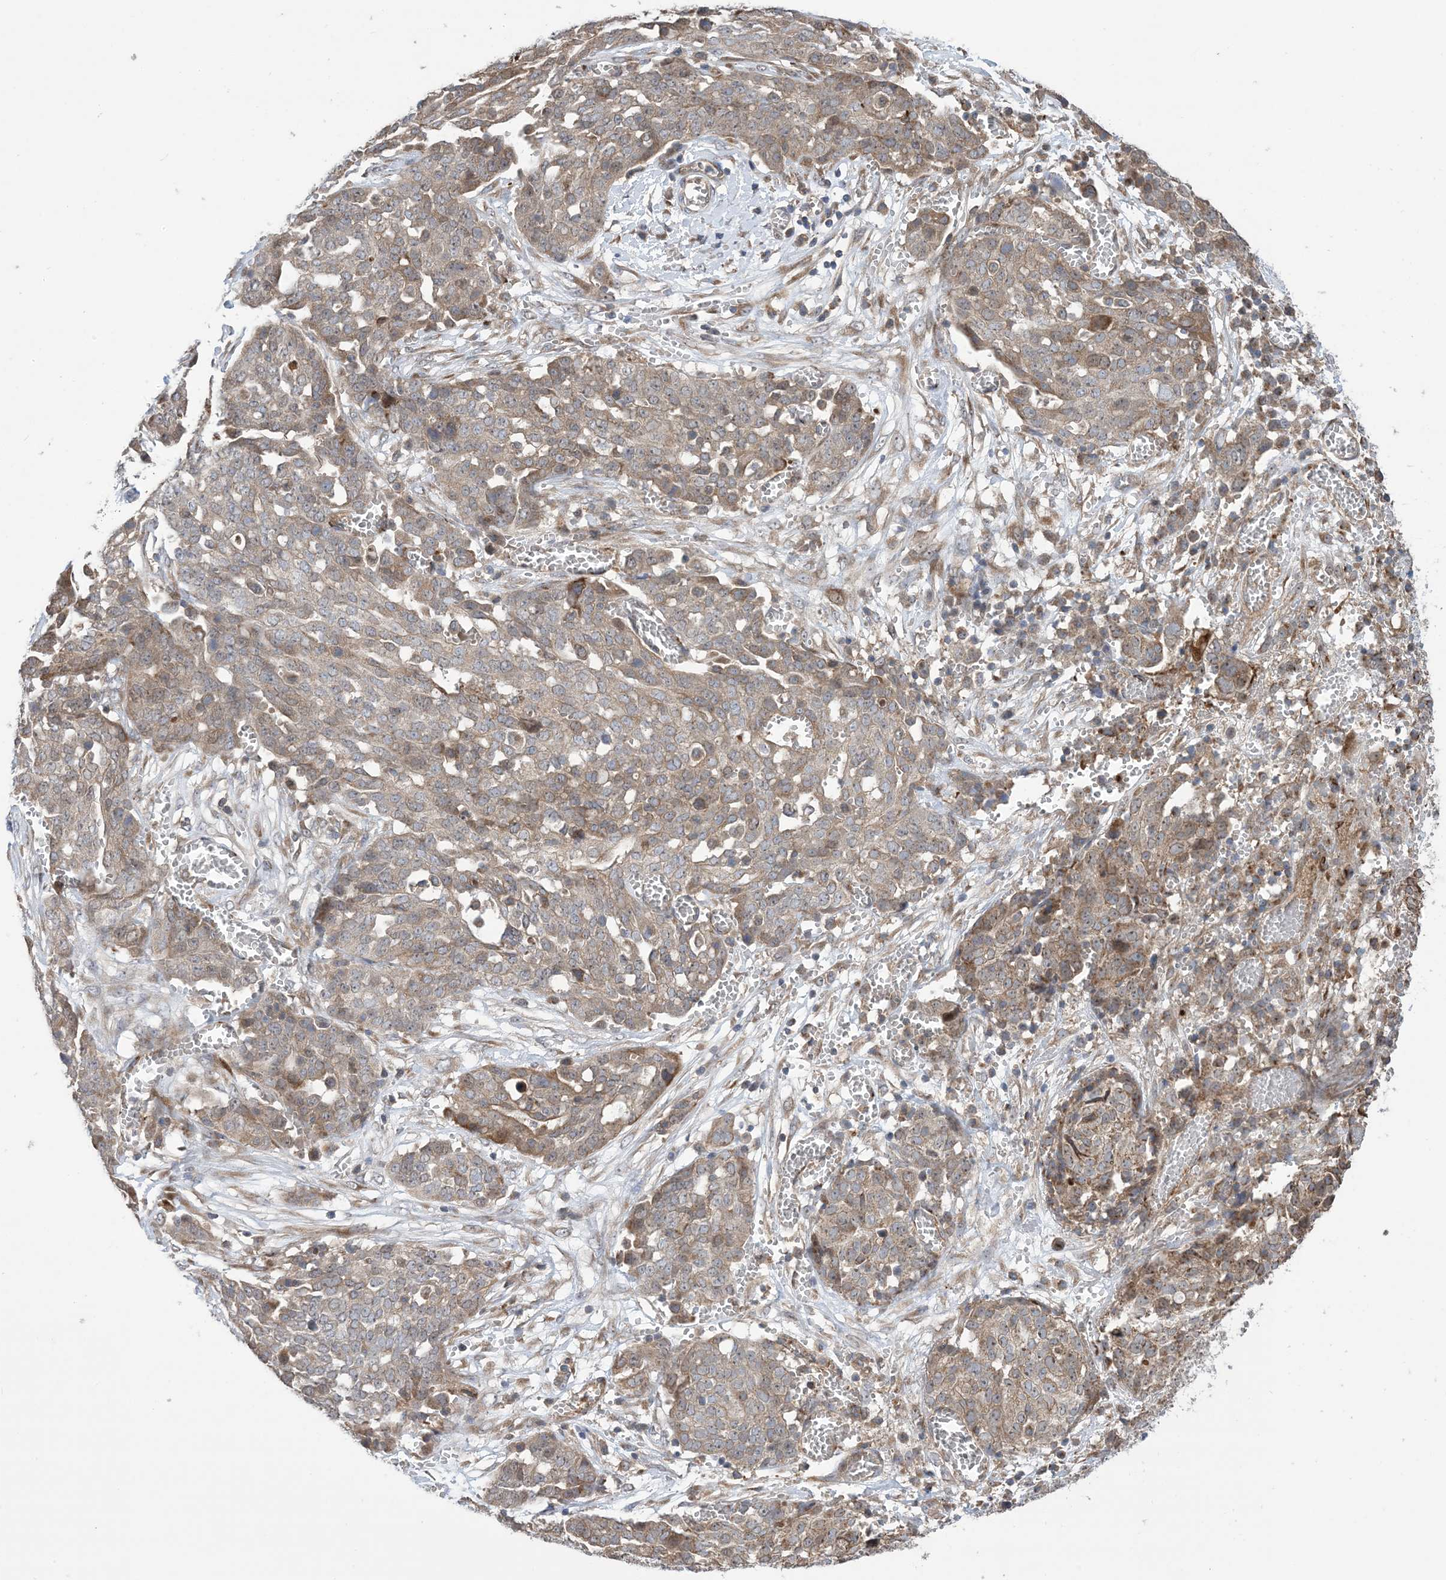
{"staining": {"intensity": "moderate", "quantity": "25%-75%", "location": "cytoplasmic/membranous"}, "tissue": "ovarian cancer", "cell_type": "Tumor cells", "image_type": "cancer", "snomed": [{"axis": "morphology", "description": "Cystadenocarcinoma, serous, NOS"}, {"axis": "topography", "description": "Soft tissue"}, {"axis": "topography", "description": "Ovary"}], "caption": "Immunohistochemical staining of human ovarian serous cystadenocarcinoma shows medium levels of moderate cytoplasmic/membranous positivity in about 25%-75% of tumor cells.", "gene": "CLEC16A", "patient": {"sex": "female", "age": 57}}